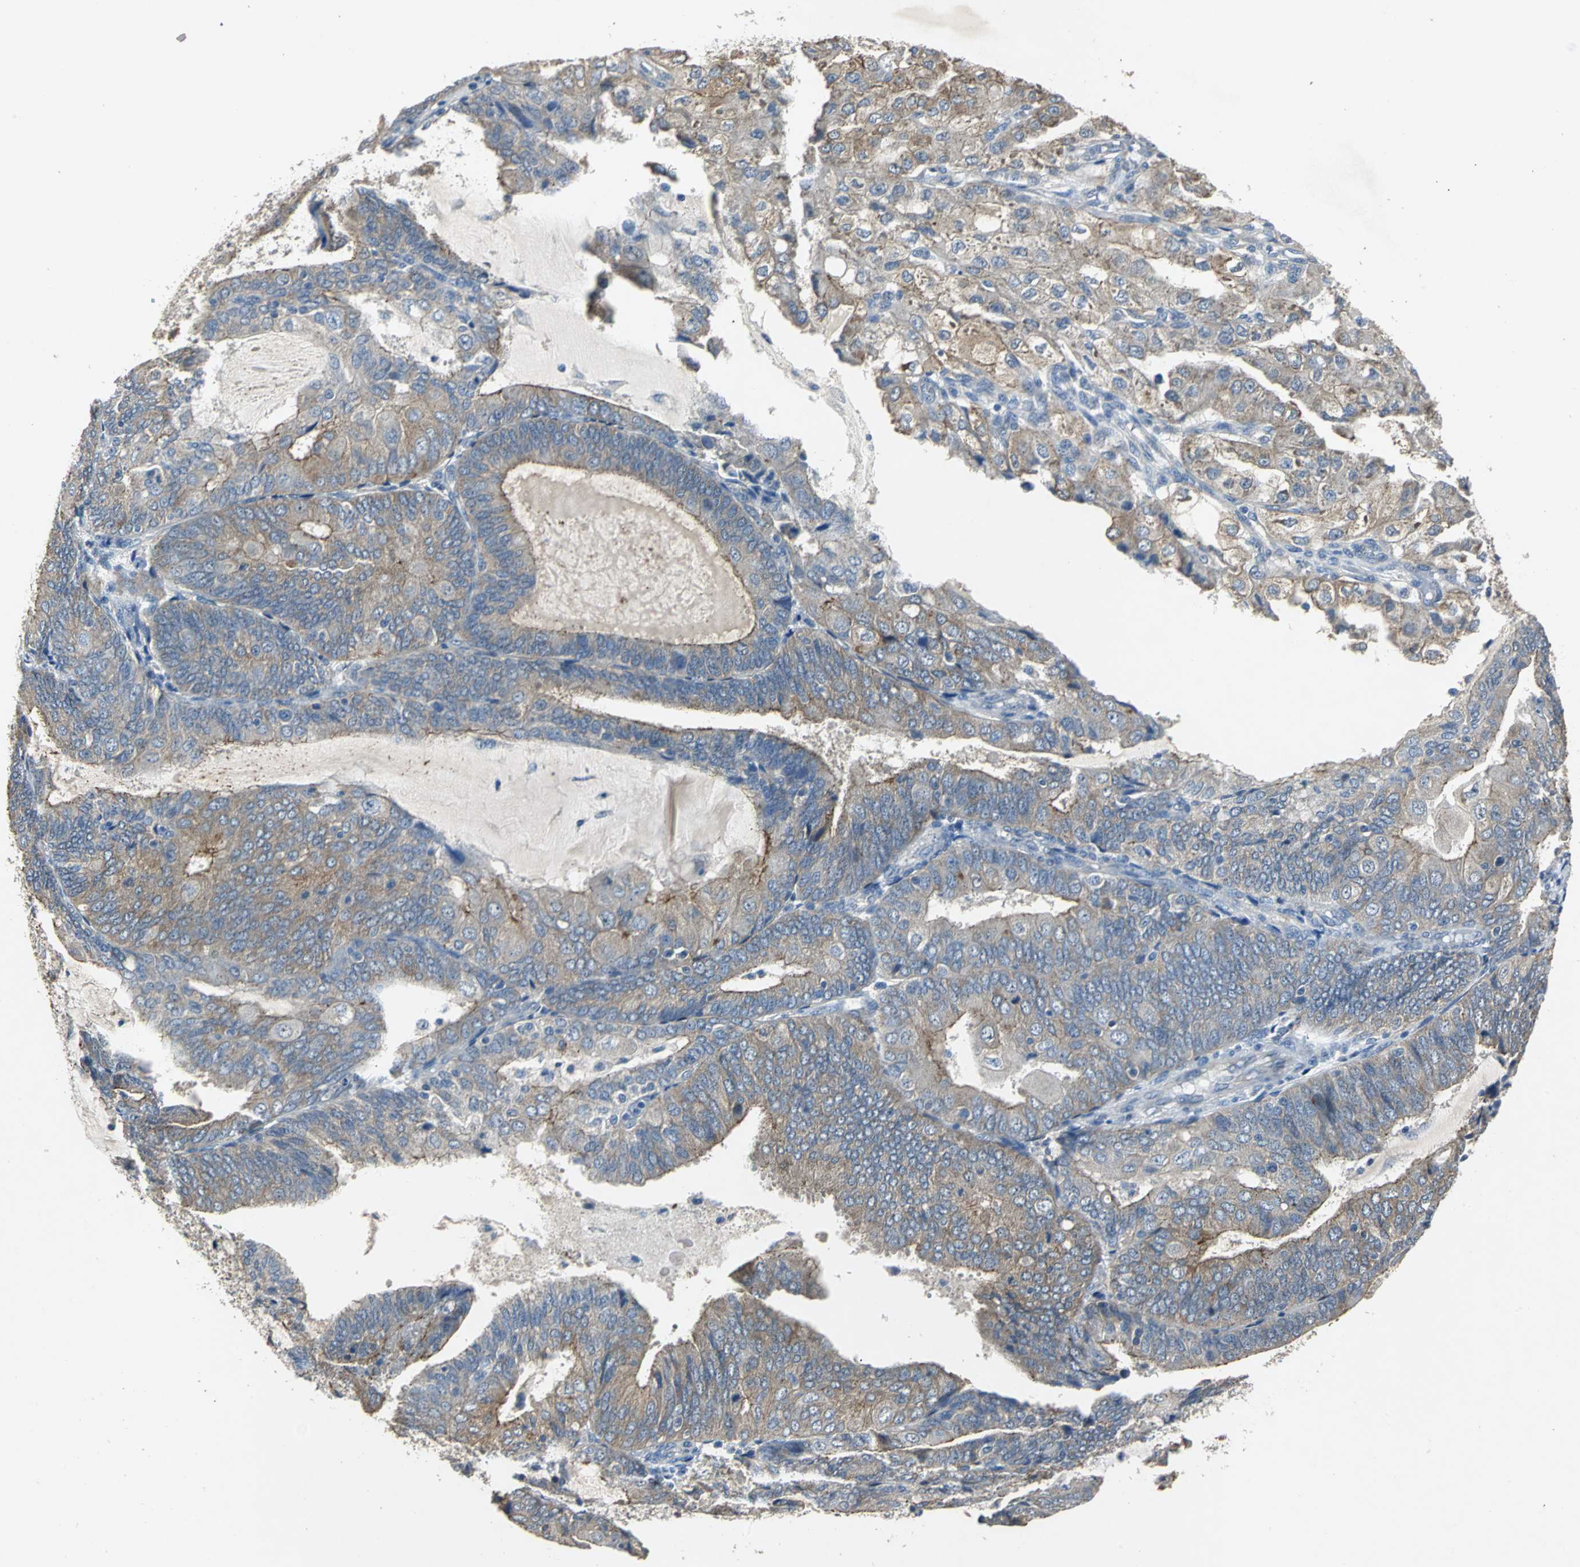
{"staining": {"intensity": "moderate", "quantity": ">75%", "location": "cytoplasmic/membranous"}, "tissue": "endometrial cancer", "cell_type": "Tumor cells", "image_type": "cancer", "snomed": [{"axis": "morphology", "description": "Adenocarcinoma, NOS"}, {"axis": "topography", "description": "Endometrium"}], "caption": "IHC of endometrial cancer displays medium levels of moderate cytoplasmic/membranous staining in about >75% of tumor cells.", "gene": "OCLN", "patient": {"sex": "female", "age": 81}}